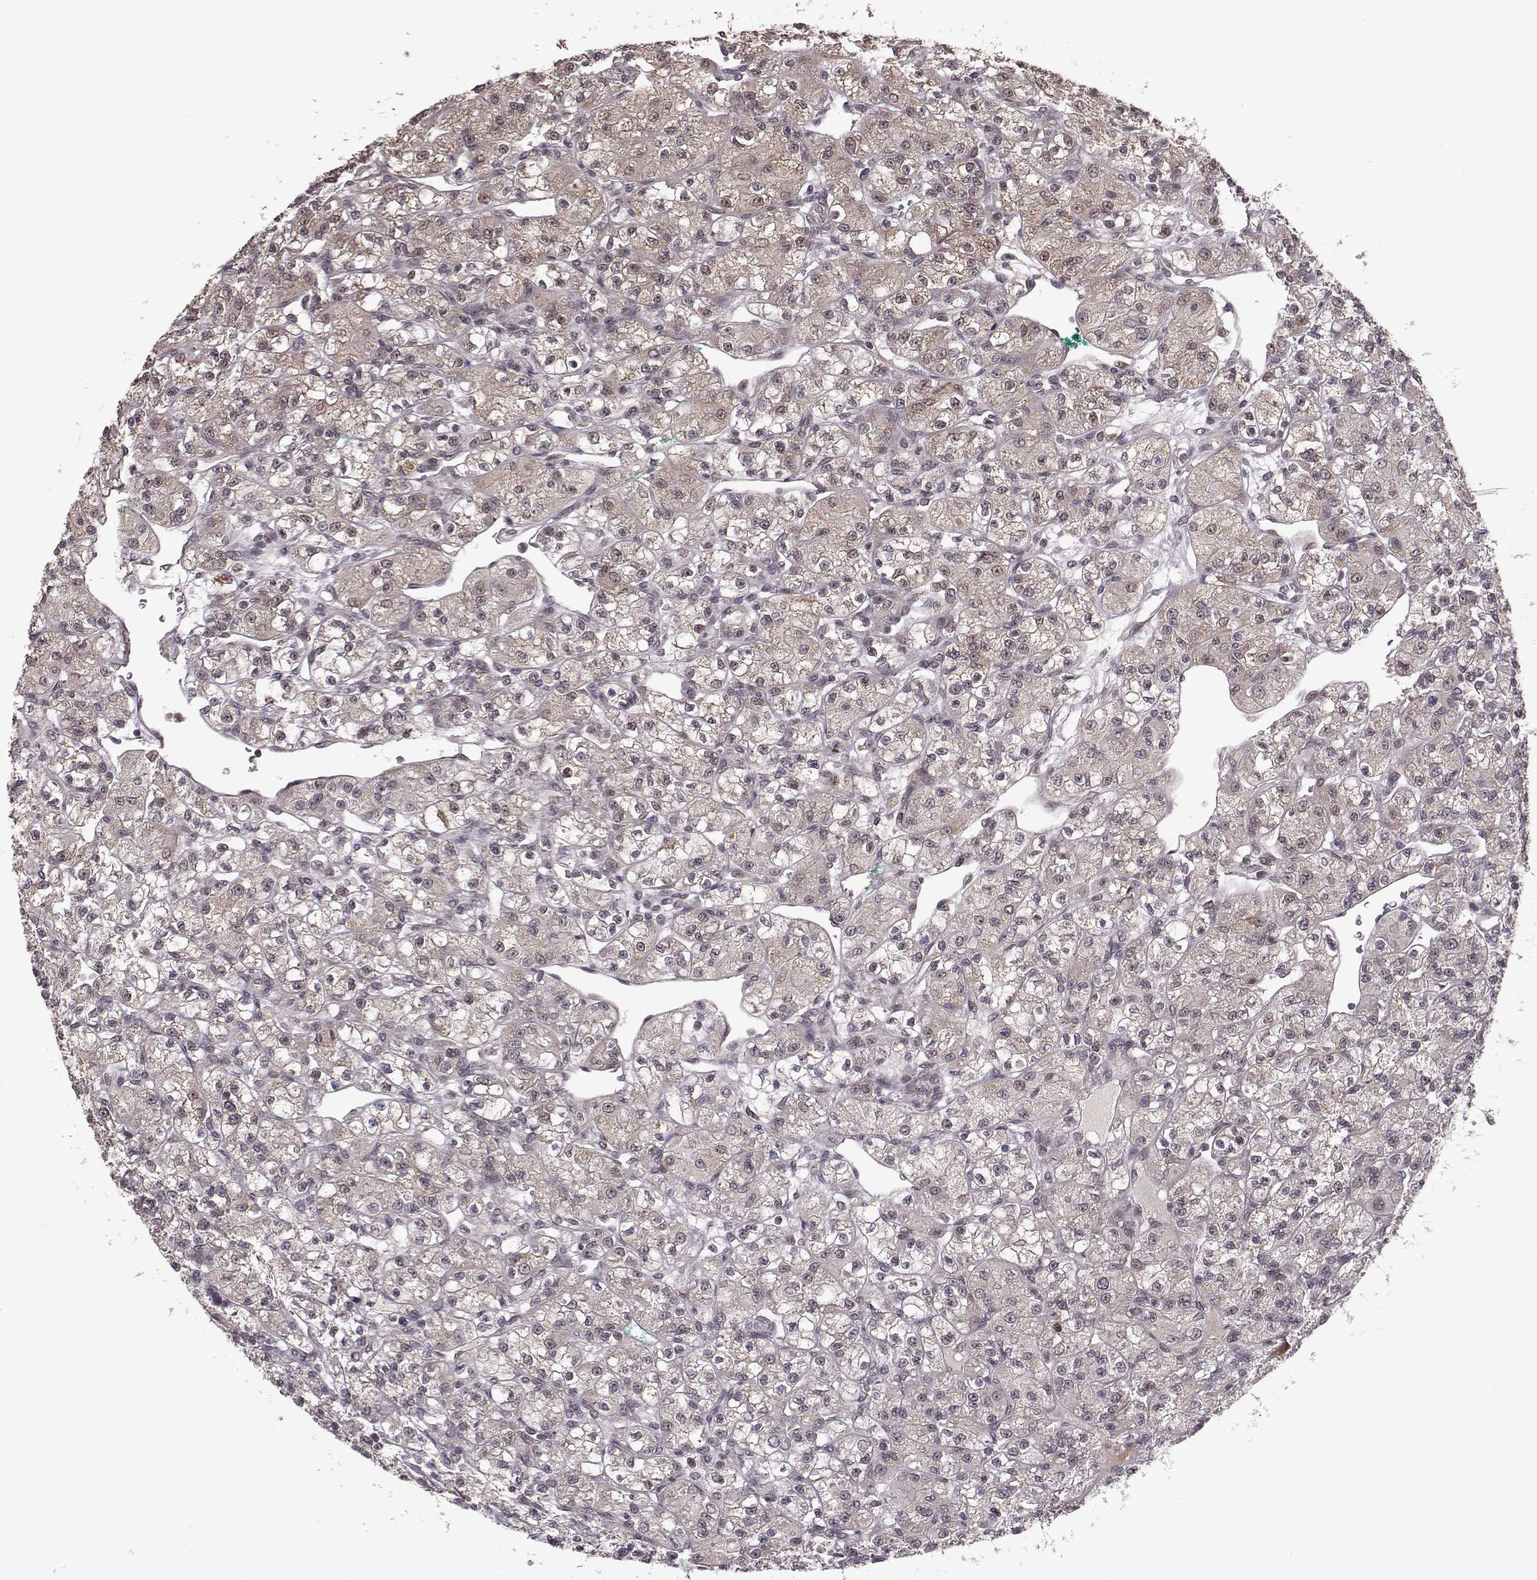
{"staining": {"intensity": "weak", "quantity": ">75%", "location": "cytoplasmic/membranous"}, "tissue": "renal cancer", "cell_type": "Tumor cells", "image_type": "cancer", "snomed": [{"axis": "morphology", "description": "Adenocarcinoma, NOS"}, {"axis": "topography", "description": "Kidney"}], "caption": "The image displays a brown stain indicating the presence of a protein in the cytoplasmic/membranous of tumor cells in renal adenocarcinoma.", "gene": "ELOVL5", "patient": {"sex": "female", "age": 70}}